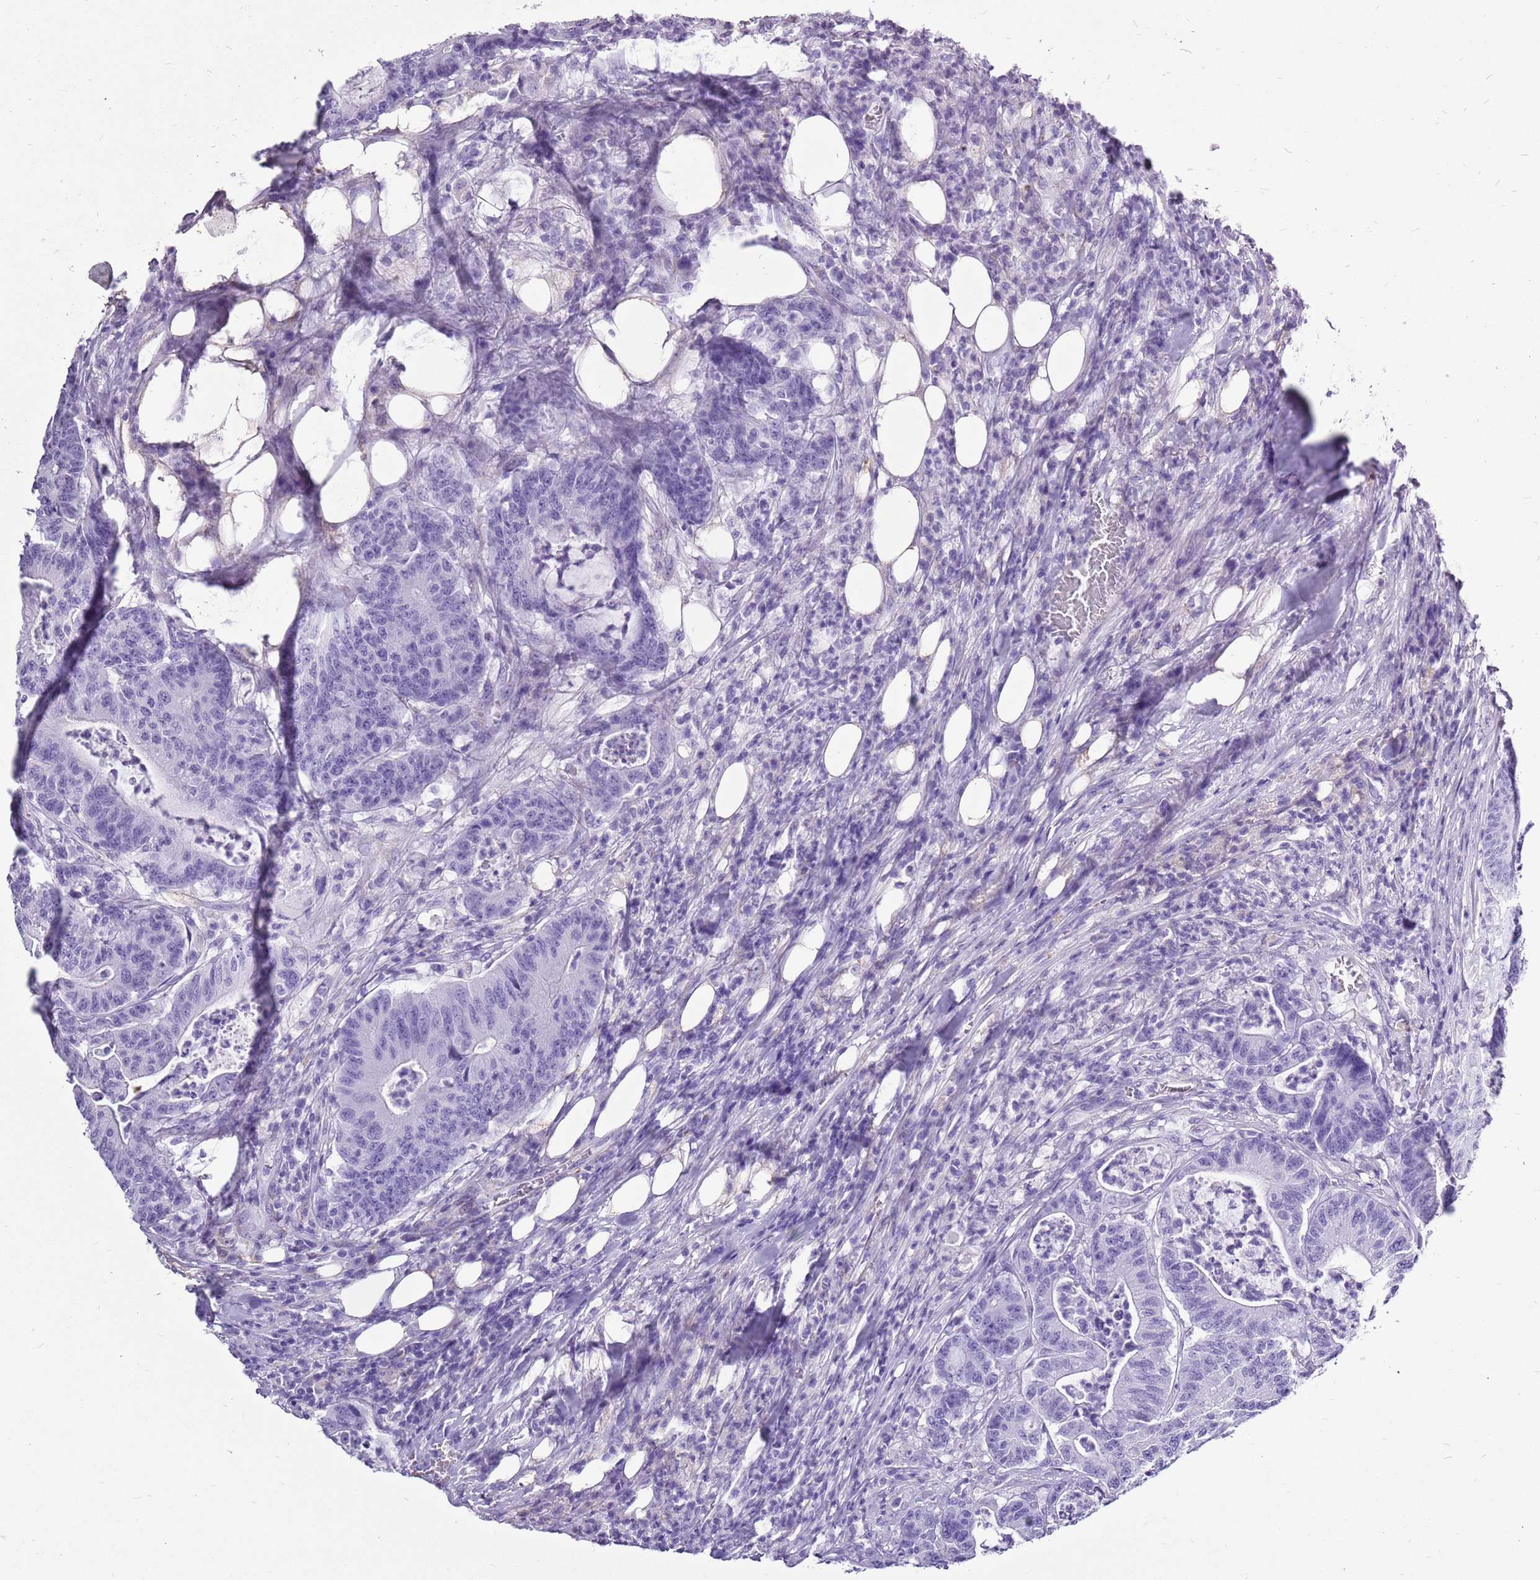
{"staining": {"intensity": "negative", "quantity": "none", "location": "none"}, "tissue": "colorectal cancer", "cell_type": "Tumor cells", "image_type": "cancer", "snomed": [{"axis": "morphology", "description": "Adenocarcinoma, NOS"}, {"axis": "topography", "description": "Colon"}], "caption": "The histopathology image demonstrates no staining of tumor cells in colorectal adenocarcinoma.", "gene": "ACSS3", "patient": {"sex": "female", "age": 84}}